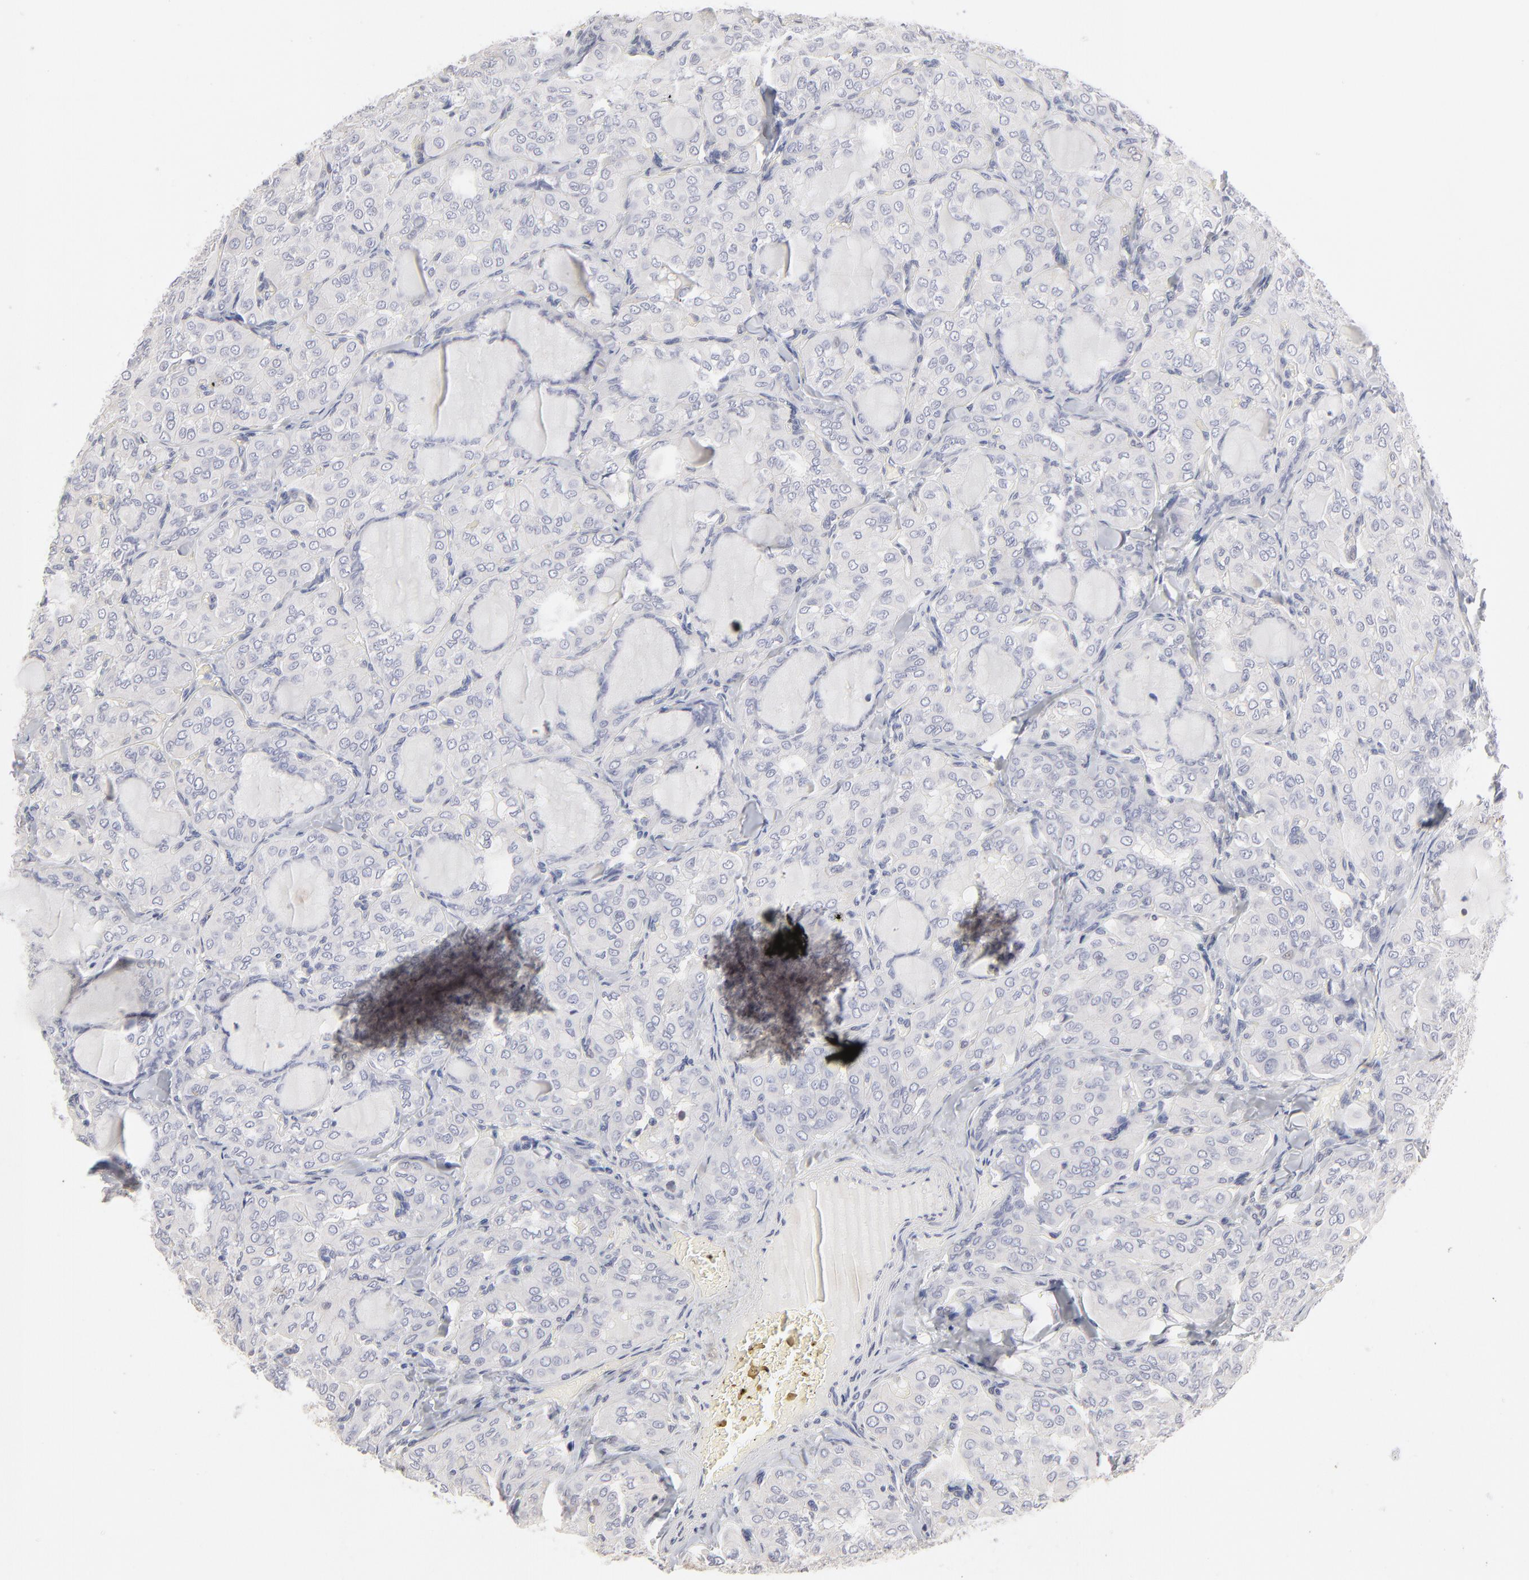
{"staining": {"intensity": "negative", "quantity": "none", "location": "none"}, "tissue": "thyroid cancer", "cell_type": "Tumor cells", "image_type": "cancer", "snomed": [{"axis": "morphology", "description": "Papillary adenocarcinoma, NOS"}, {"axis": "topography", "description": "Thyroid gland"}], "caption": "Immunohistochemistry histopathology image of neoplastic tissue: human thyroid papillary adenocarcinoma stained with DAB displays no significant protein expression in tumor cells. (DAB immunohistochemistry (IHC), high magnification).", "gene": "RBM3", "patient": {"sex": "male", "age": 20}}